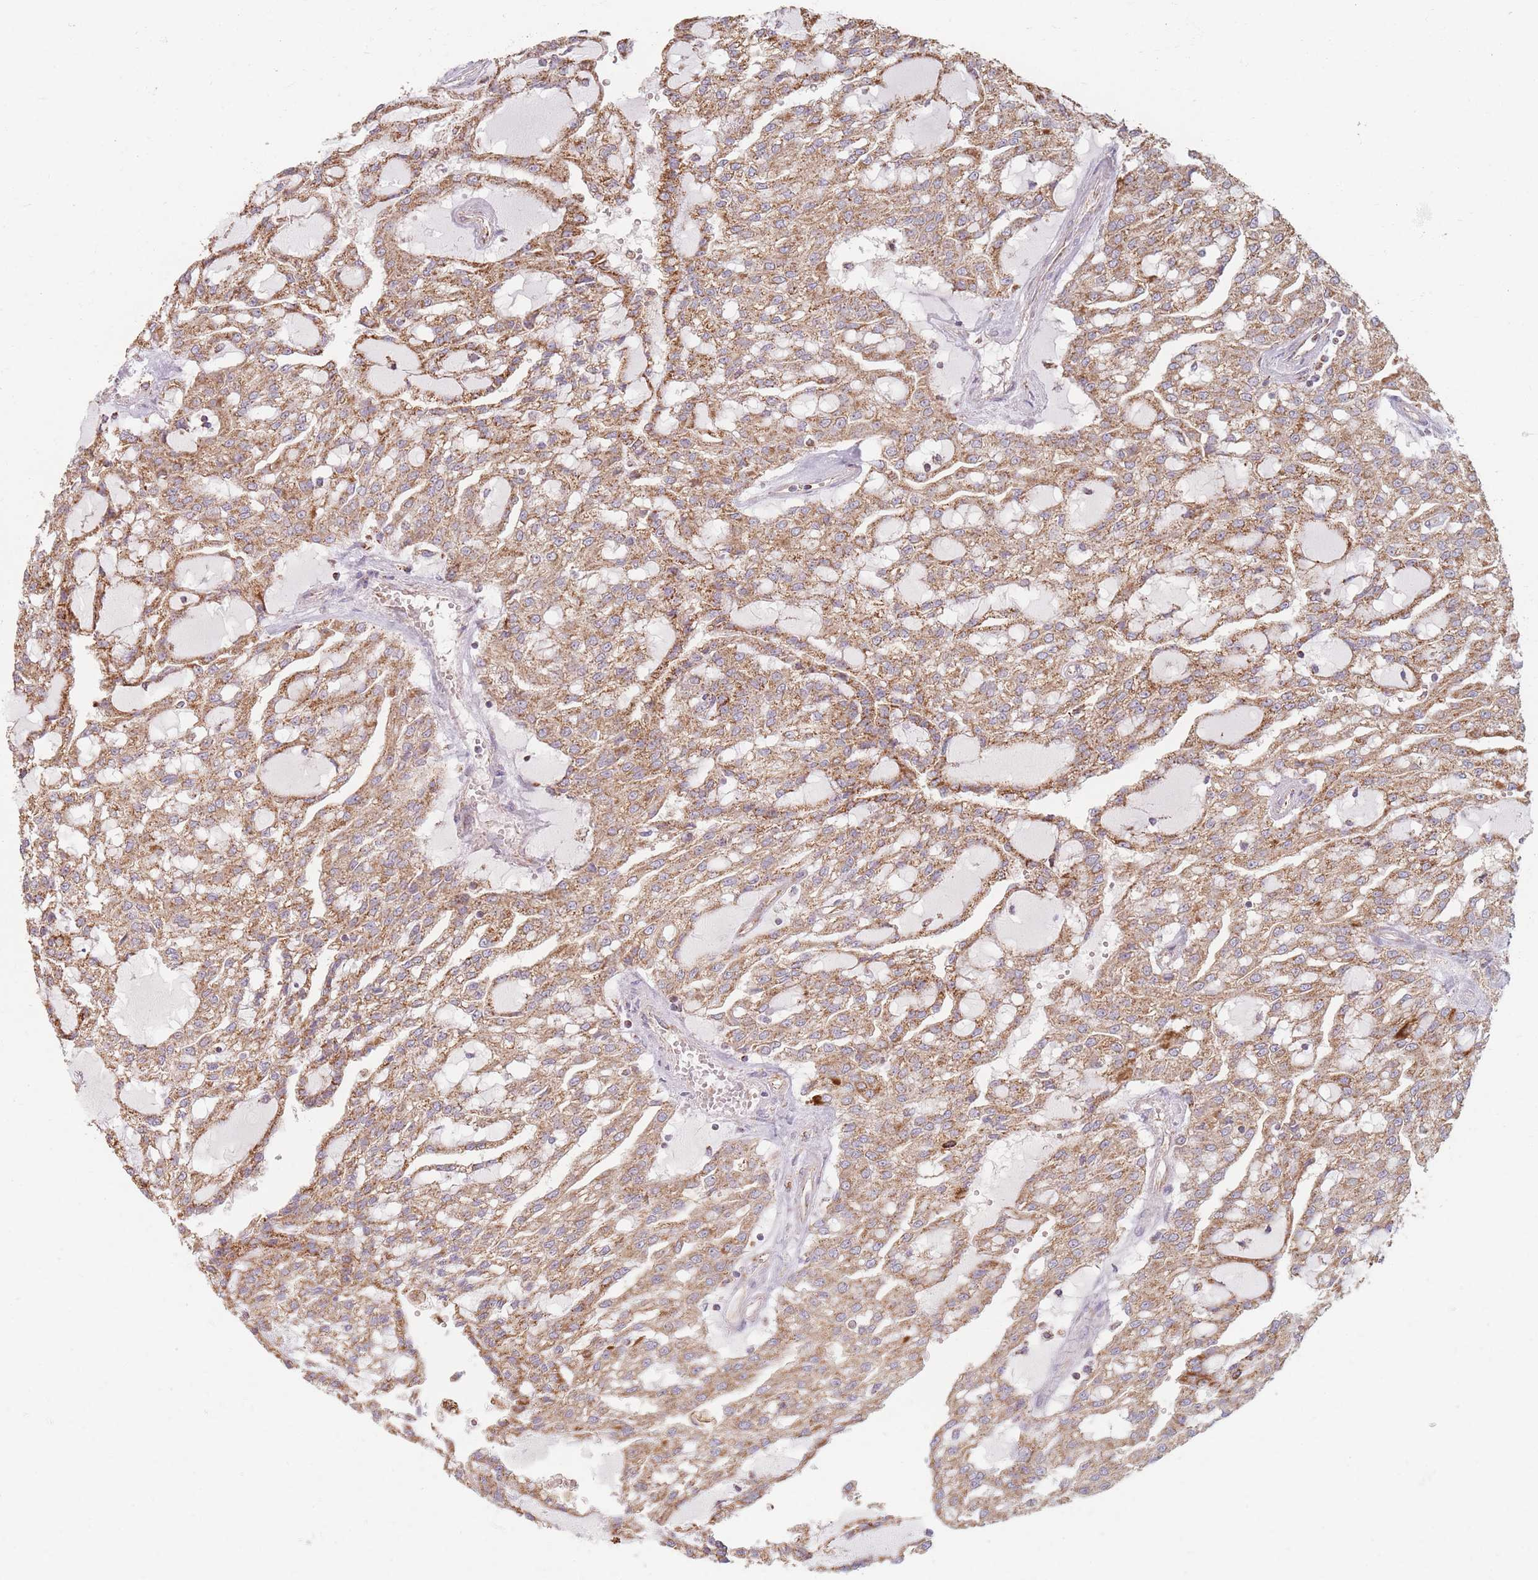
{"staining": {"intensity": "moderate", "quantity": ">75%", "location": "cytoplasmic/membranous"}, "tissue": "renal cancer", "cell_type": "Tumor cells", "image_type": "cancer", "snomed": [{"axis": "morphology", "description": "Adenocarcinoma, NOS"}, {"axis": "topography", "description": "Kidney"}], "caption": "Renal adenocarcinoma stained with a protein marker demonstrates moderate staining in tumor cells.", "gene": "ESRP2", "patient": {"sex": "male", "age": 63}}